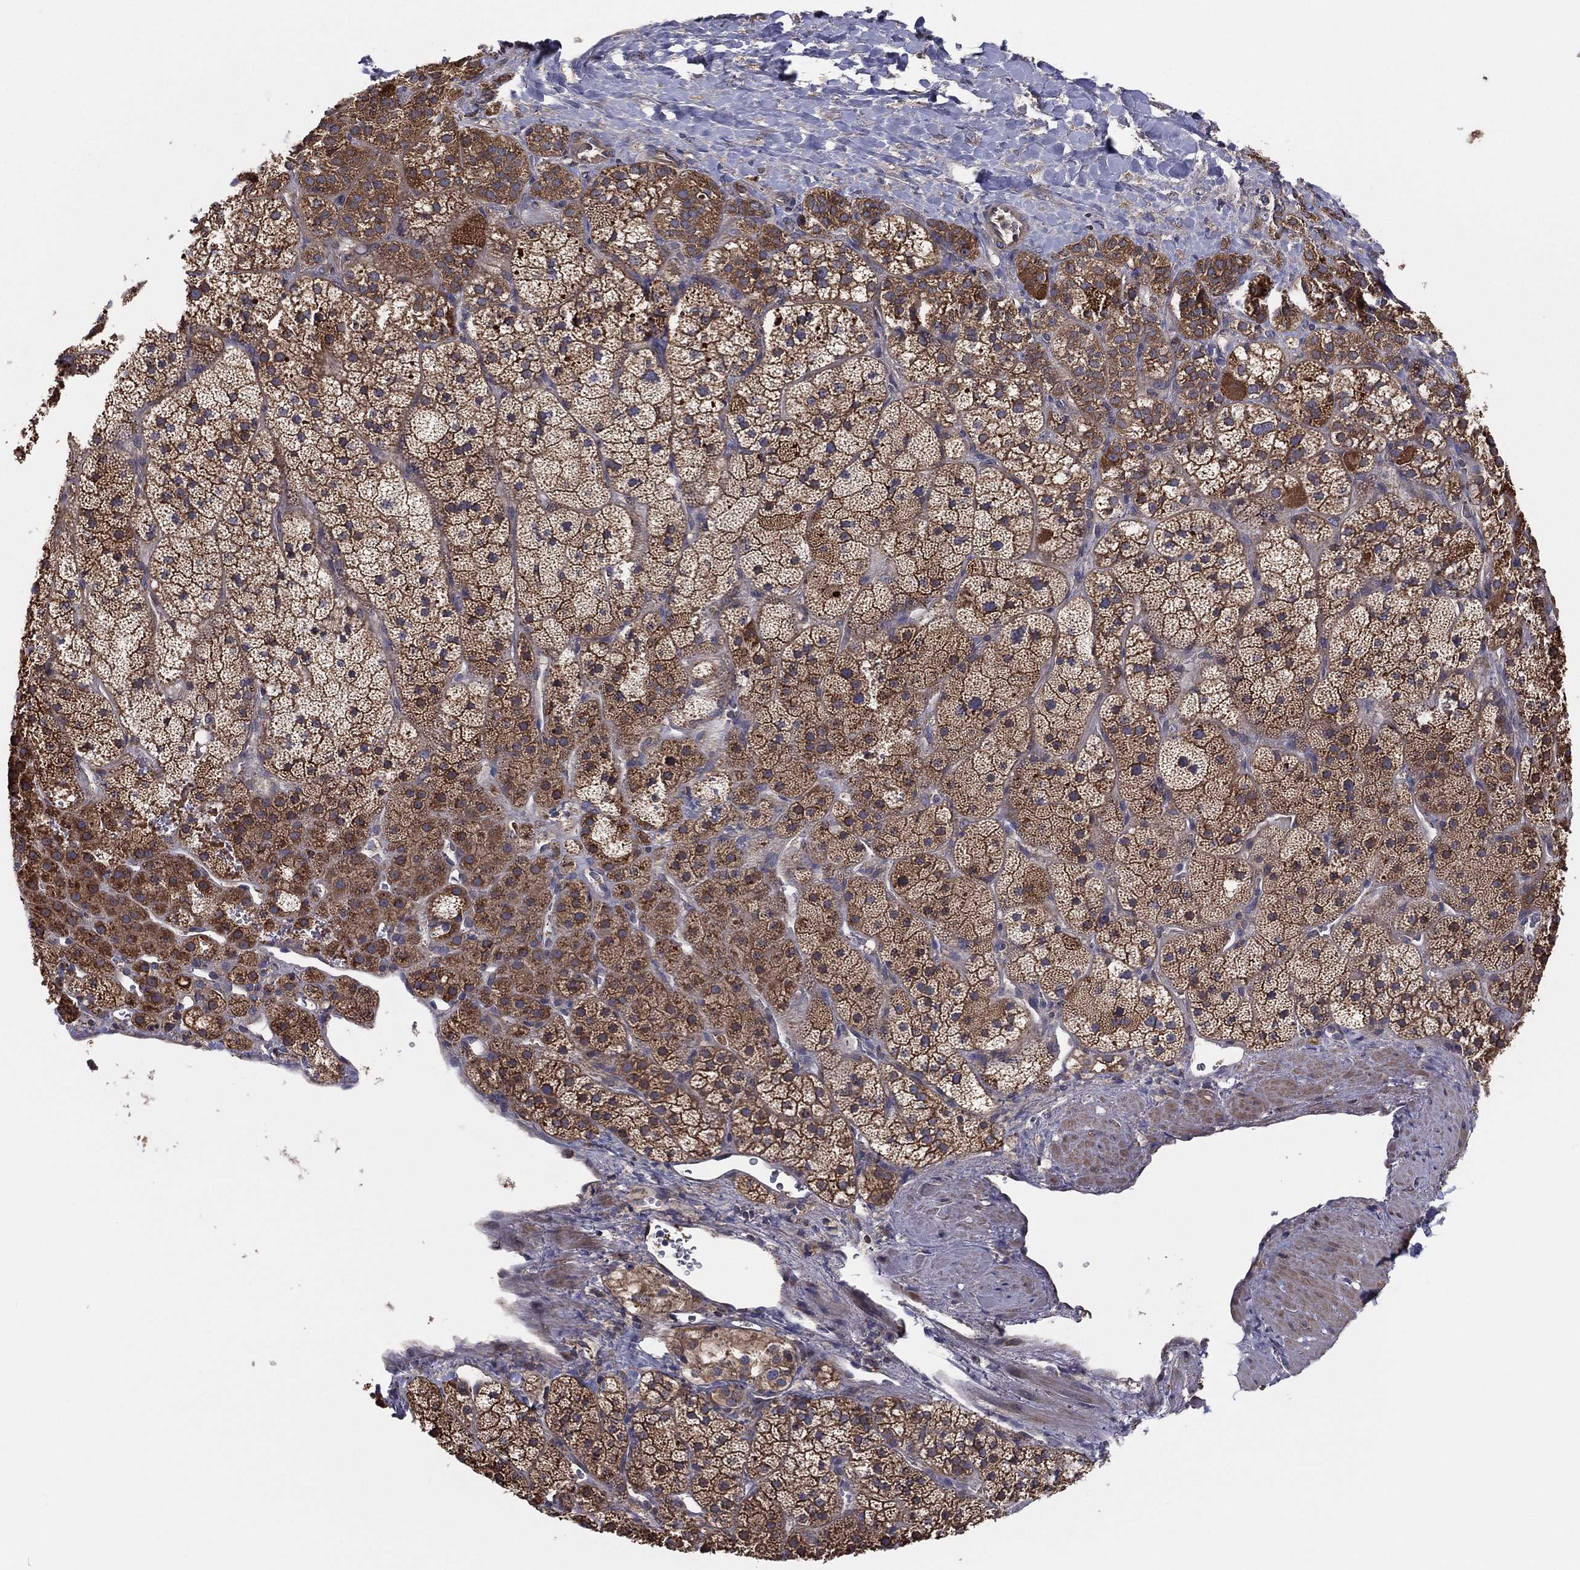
{"staining": {"intensity": "strong", "quantity": ">75%", "location": "cytoplasmic/membranous"}, "tissue": "adrenal gland", "cell_type": "Glandular cells", "image_type": "normal", "snomed": [{"axis": "morphology", "description": "Normal tissue, NOS"}, {"axis": "topography", "description": "Adrenal gland"}], "caption": "DAB (3,3'-diaminobenzidine) immunohistochemical staining of normal adrenal gland demonstrates strong cytoplasmic/membranous protein expression in approximately >75% of glandular cells. The staining was performed using DAB, with brown indicating positive protein expression. Nuclei are stained blue with hematoxylin.", "gene": "EIF2B5", "patient": {"sex": "male", "age": 57}}